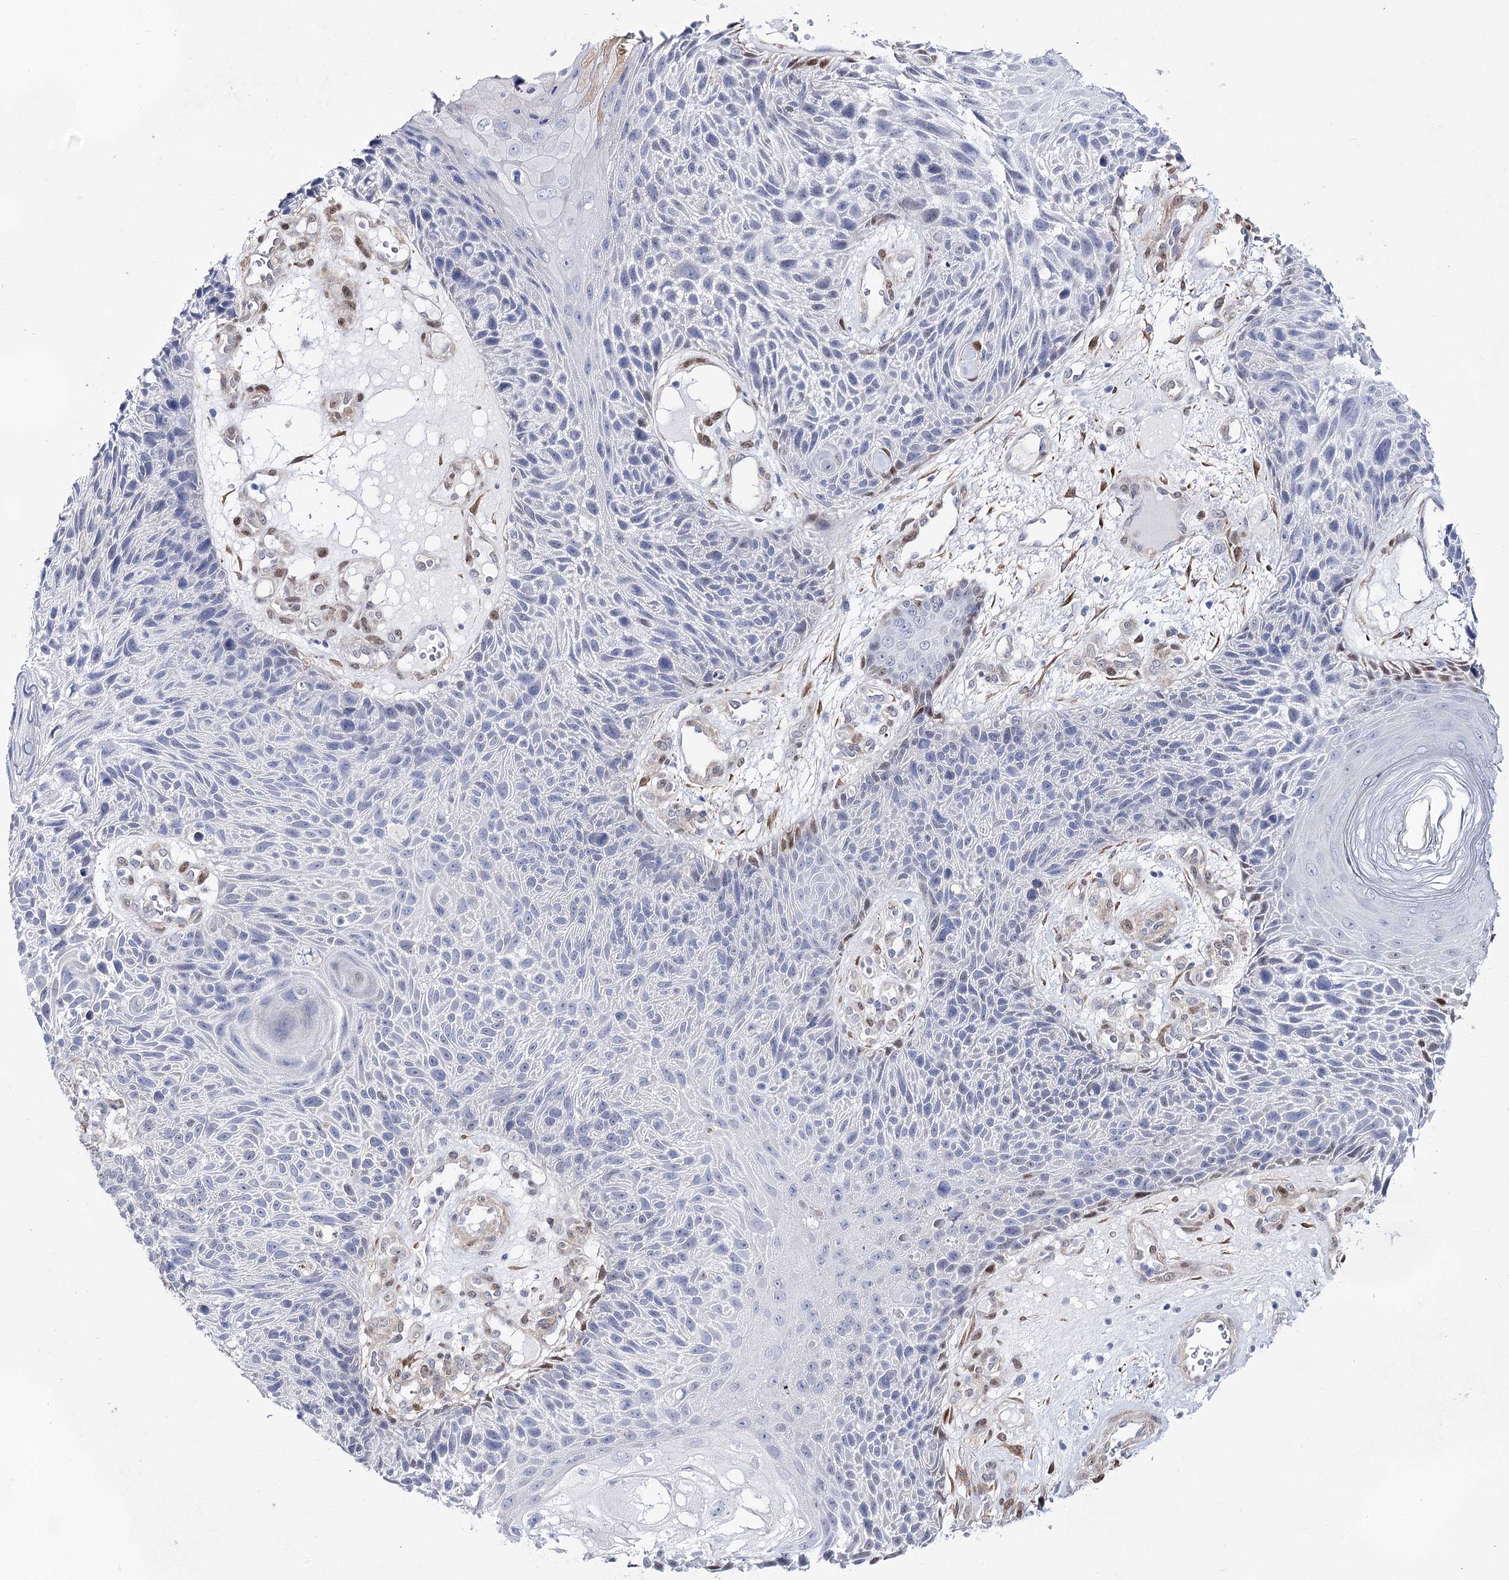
{"staining": {"intensity": "weak", "quantity": "<25%", "location": "nuclear"}, "tissue": "skin cancer", "cell_type": "Tumor cells", "image_type": "cancer", "snomed": [{"axis": "morphology", "description": "Squamous cell carcinoma, NOS"}, {"axis": "topography", "description": "Skin"}], "caption": "Immunohistochemistry micrograph of skin squamous cell carcinoma stained for a protein (brown), which displays no staining in tumor cells.", "gene": "UGDH", "patient": {"sex": "female", "age": 88}}